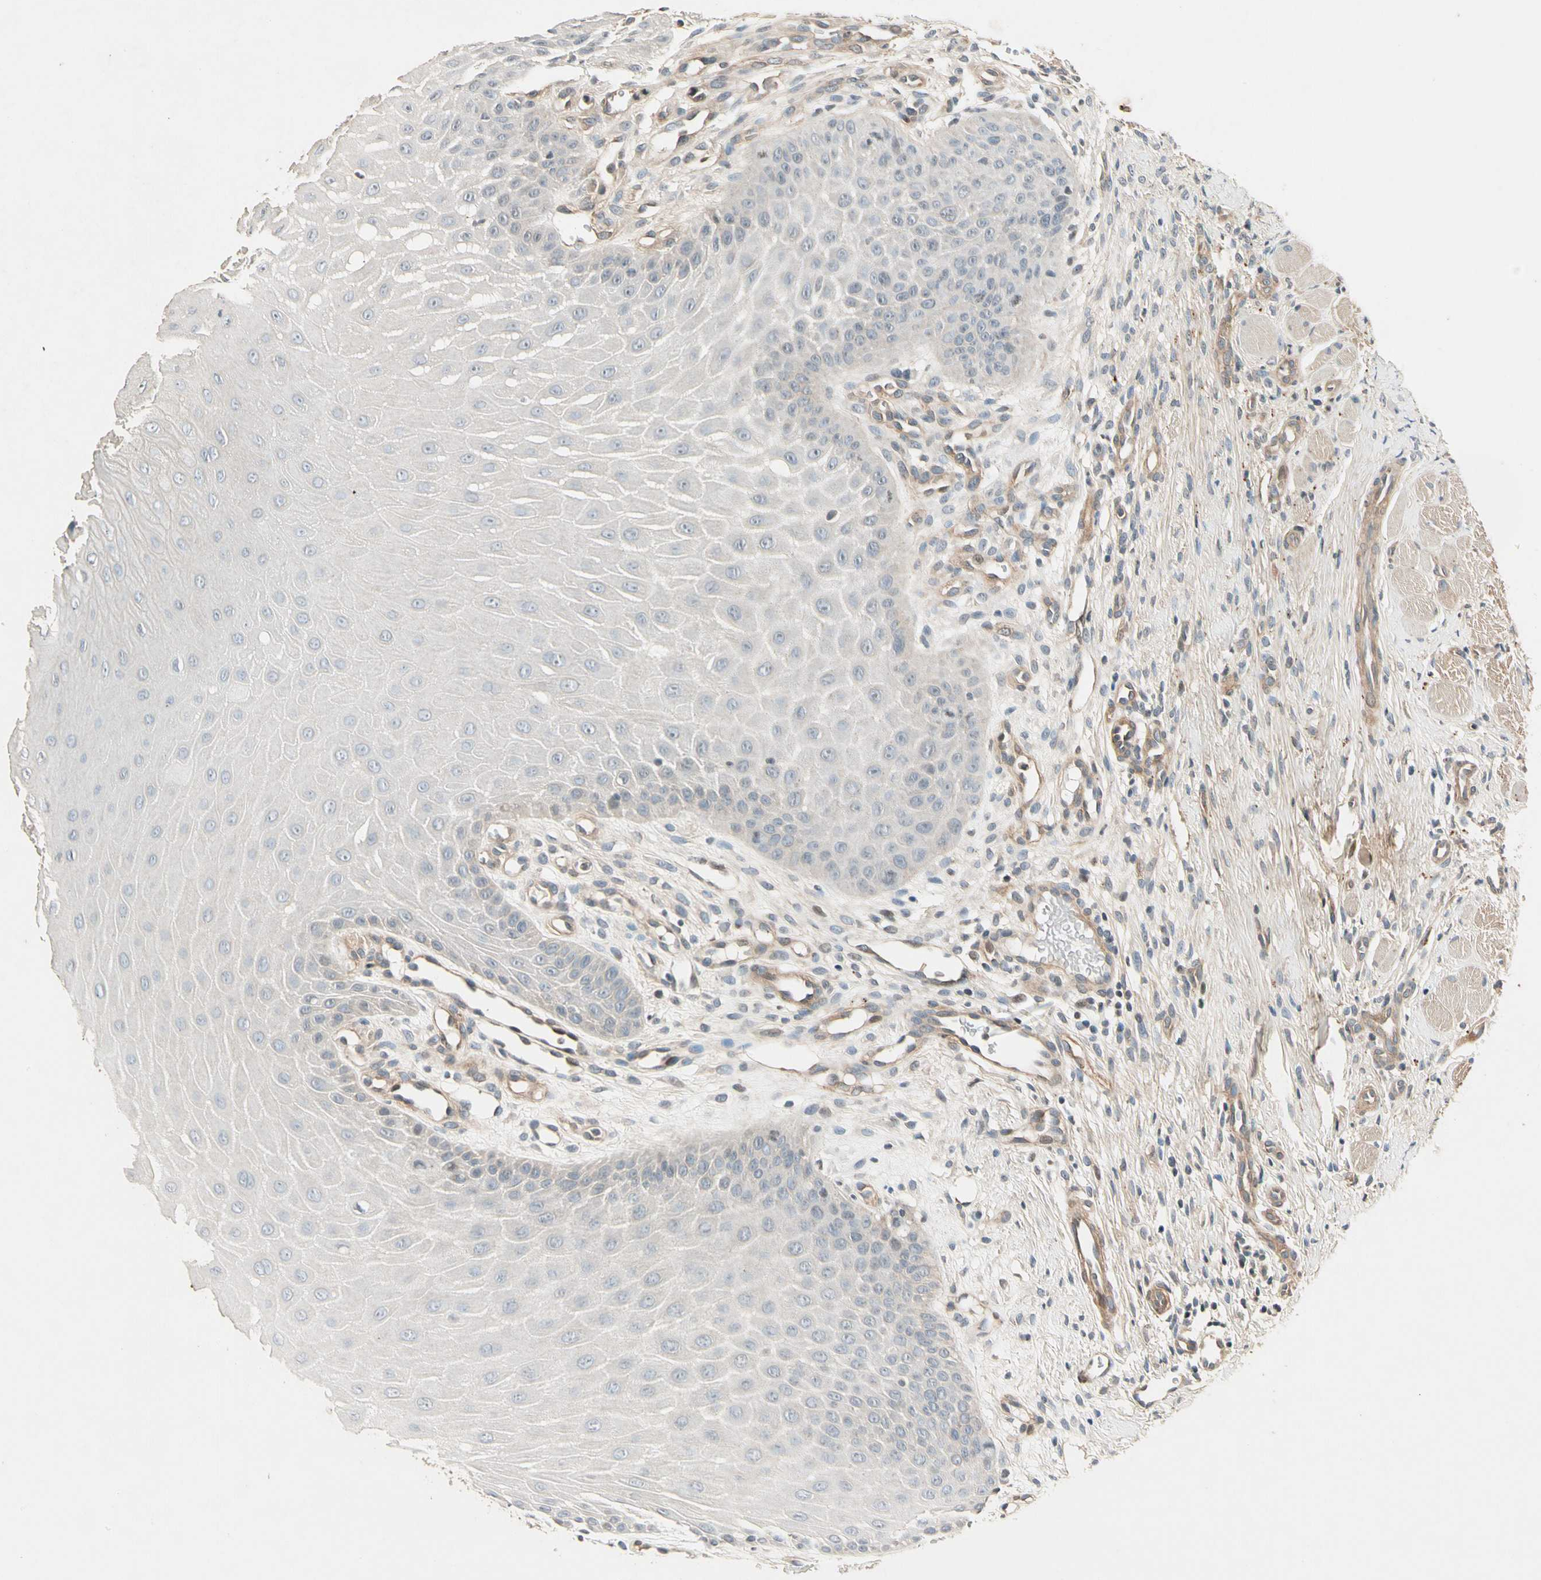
{"staining": {"intensity": "negative", "quantity": "none", "location": "none"}, "tissue": "oral mucosa", "cell_type": "Squamous epithelial cells", "image_type": "normal", "snomed": [{"axis": "morphology", "description": "Normal tissue, NOS"}, {"axis": "topography", "description": "Oral tissue"}], "caption": "This is an immunohistochemistry photomicrograph of unremarkable human oral mucosa. There is no expression in squamous epithelial cells.", "gene": "ROCK2", "patient": {"sex": "female", "age": 47}}